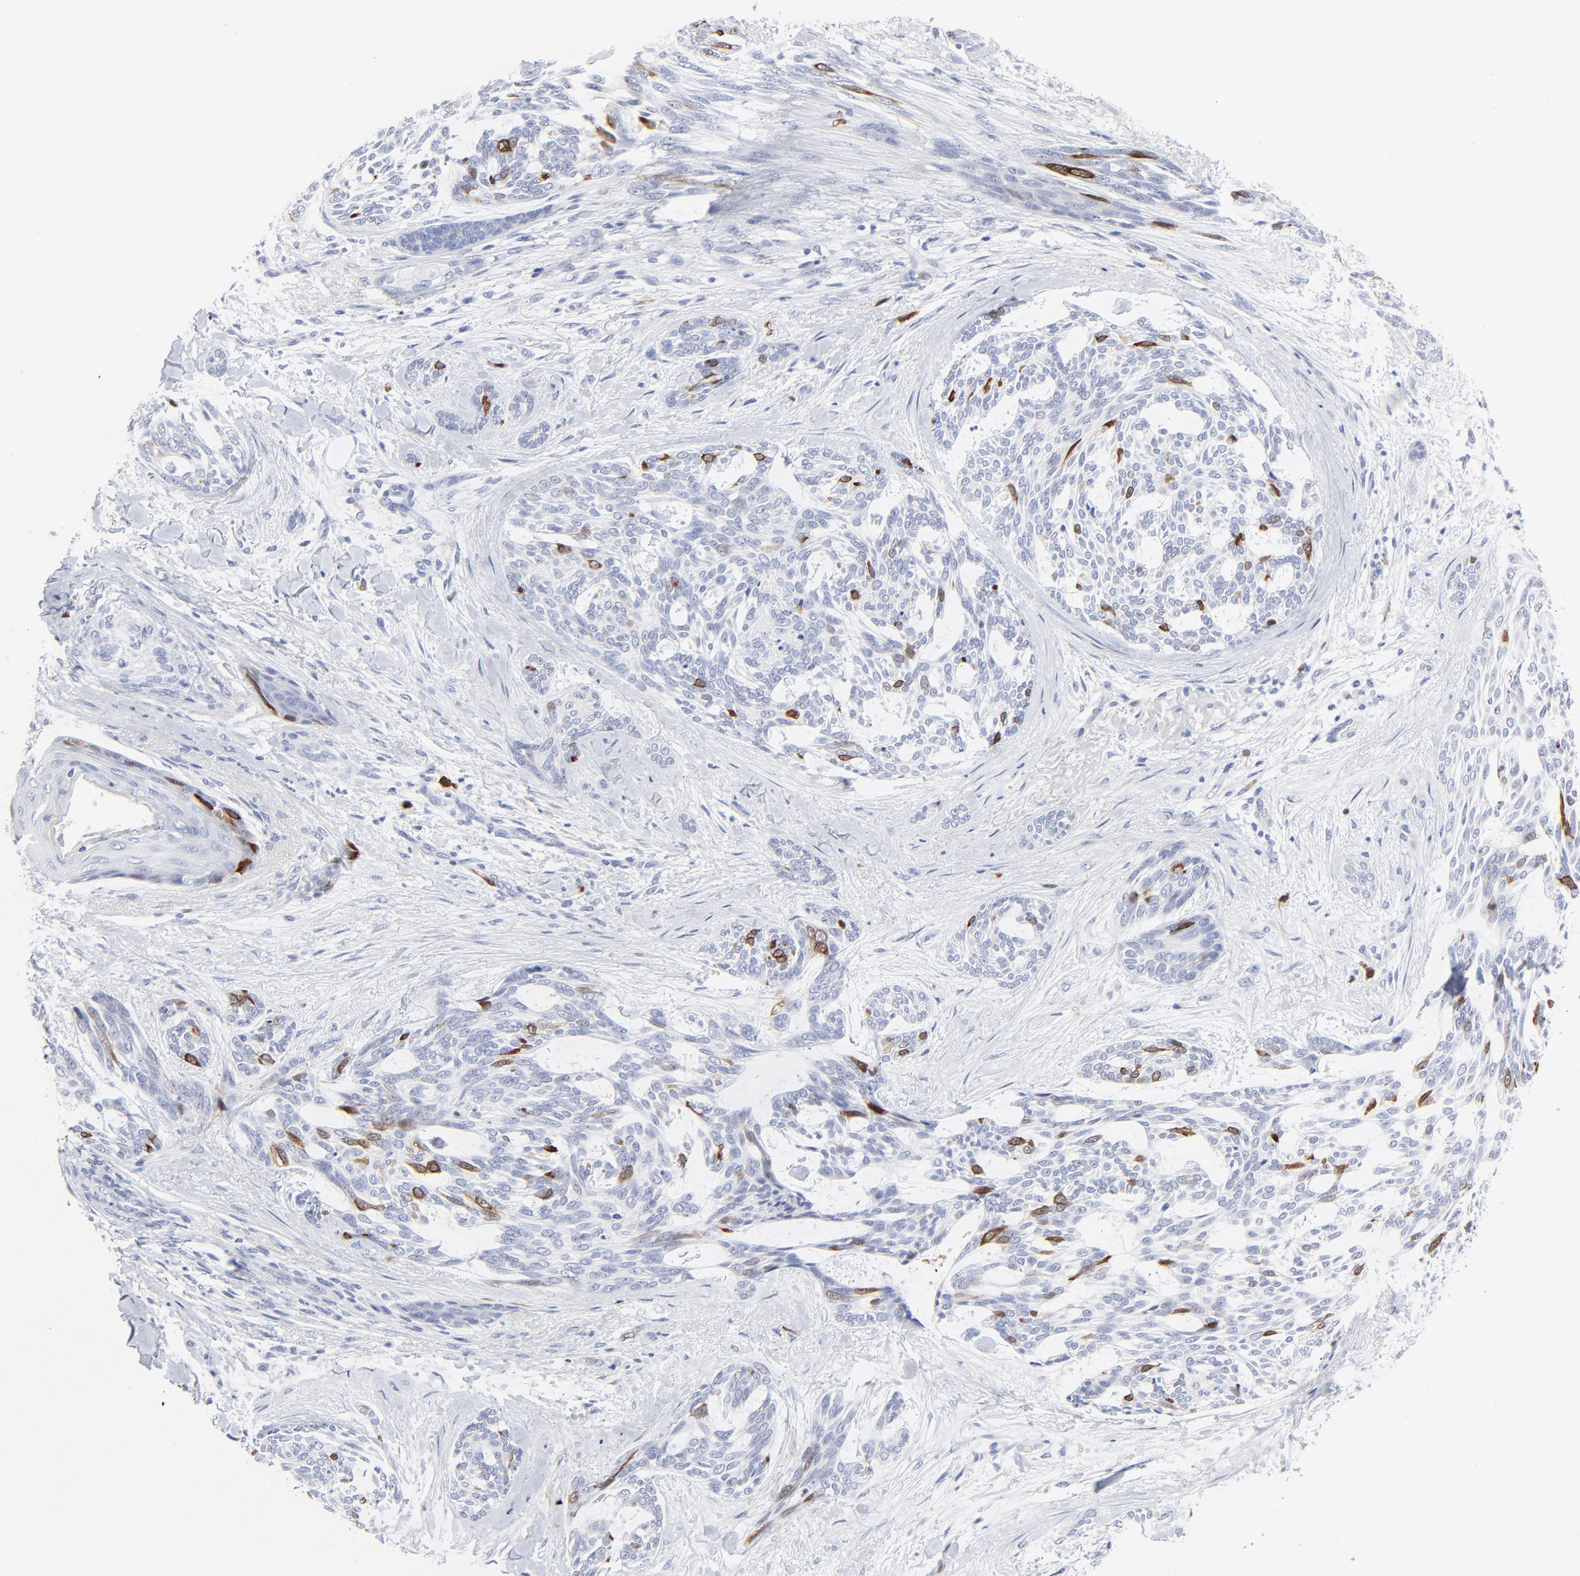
{"staining": {"intensity": "strong", "quantity": "<25%", "location": "cytoplasmic/membranous,nuclear"}, "tissue": "skin cancer", "cell_type": "Tumor cells", "image_type": "cancer", "snomed": [{"axis": "morphology", "description": "Normal tissue, NOS"}, {"axis": "morphology", "description": "Basal cell carcinoma"}, {"axis": "topography", "description": "Skin"}], "caption": "Protein positivity by immunohistochemistry (IHC) exhibits strong cytoplasmic/membranous and nuclear staining in about <25% of tumor cells in skin basal cell carcinoma. (Stains: DAB (3,3'-diaminobenzidine) in brown, nuclei in blue, Microscopy: brightfield microscopy at high magnification).", "gene": "CDK1", "patient": {"sex": "female", "age": 71}}